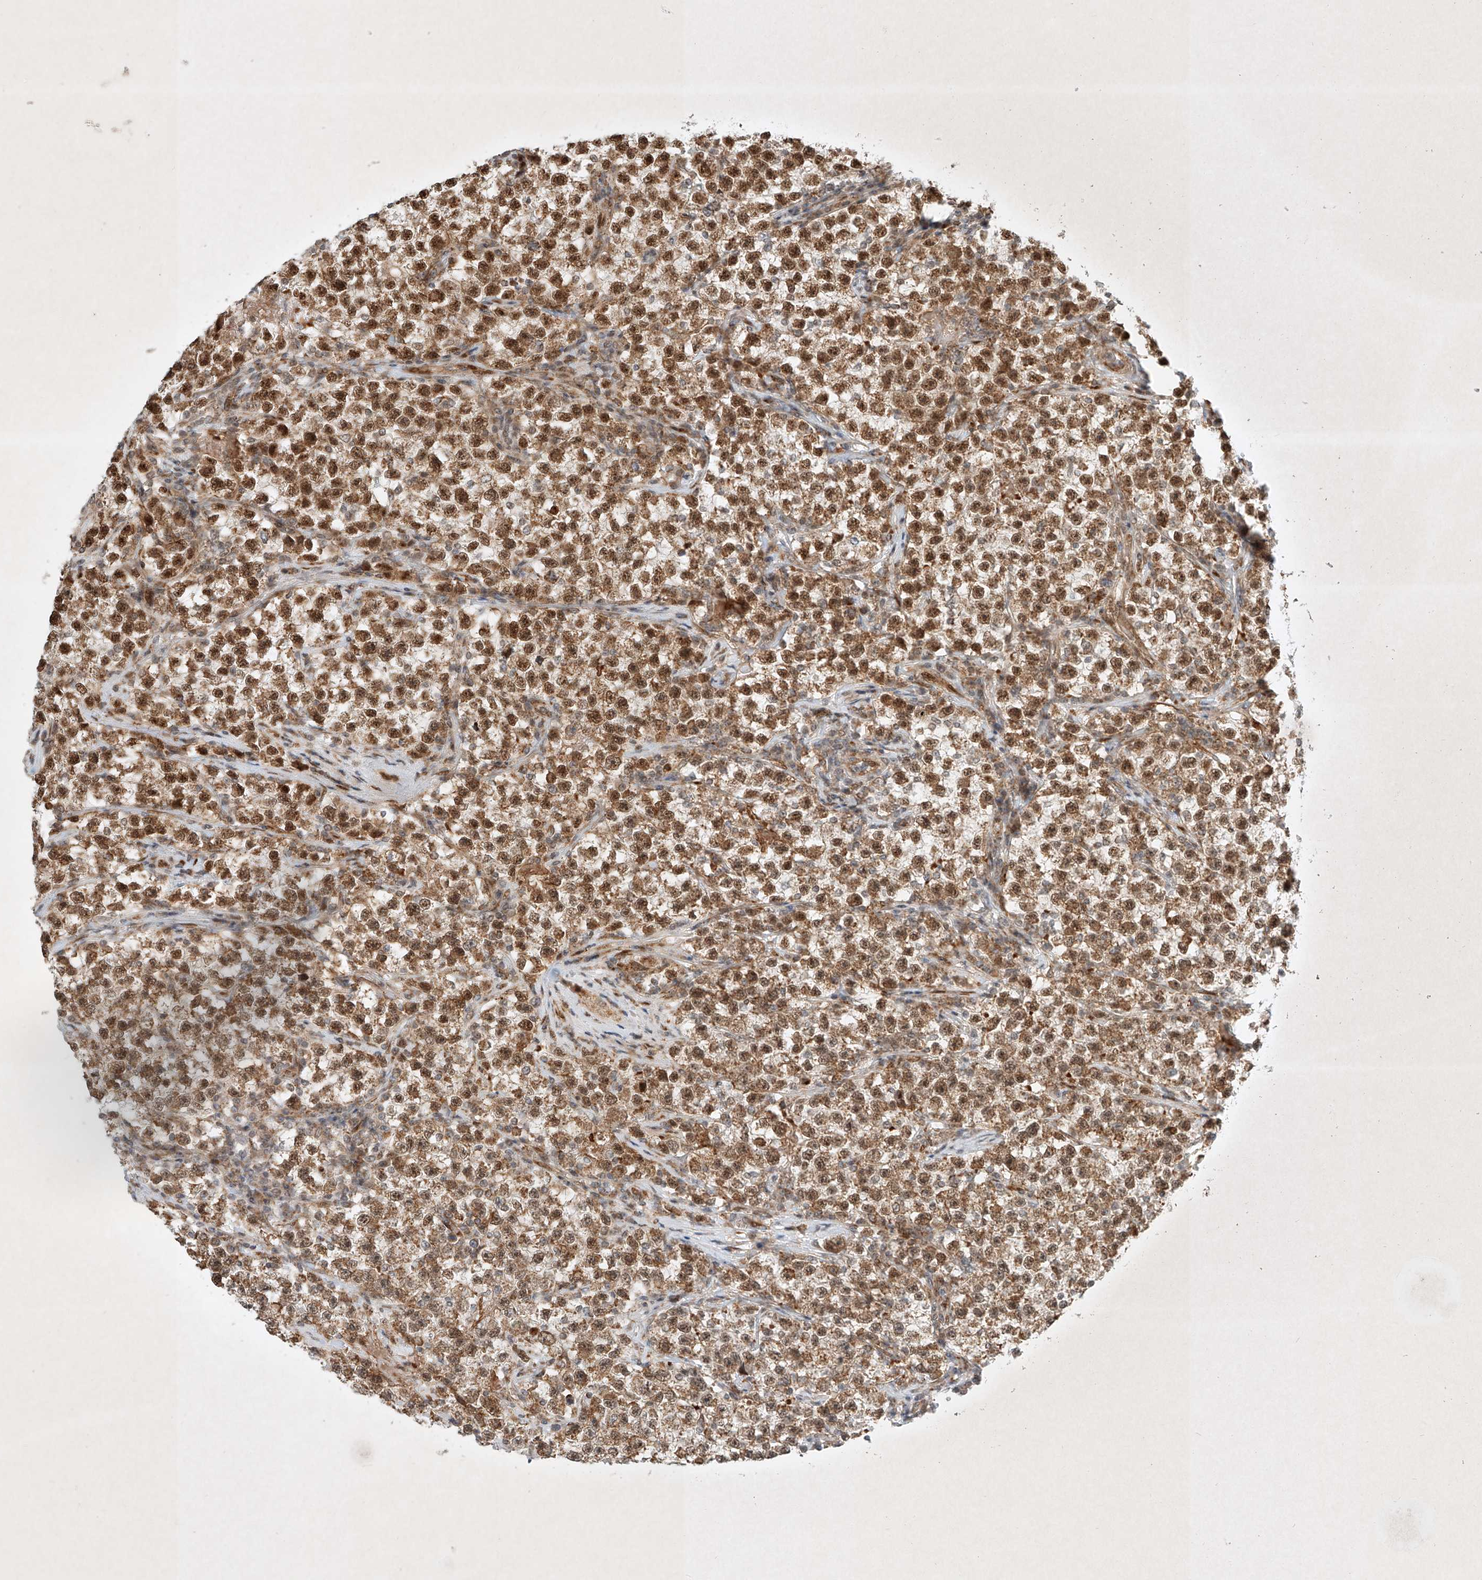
{"staining": {"intensity": "strong", "quantity": ">75%", "location": "cytoplasmic/membranous,nuclear"}, "tissue": "testis cancer", "cell_type": "Tumor cells", "image_type": "cancer", "snomed": [{"axis": "morphology", "description": "Seminoma, NOS"}, {"axis": "topography", "description": "Testis"}], "caption": "Testis seminoma tissue reveals strong cytoplasmic/membranous and nuclear positivity in about >75% of tumor cells, visualized by immunohistochemistry.", "gene": "EPG5", "patient": {"sex": "male", "age": 22}}